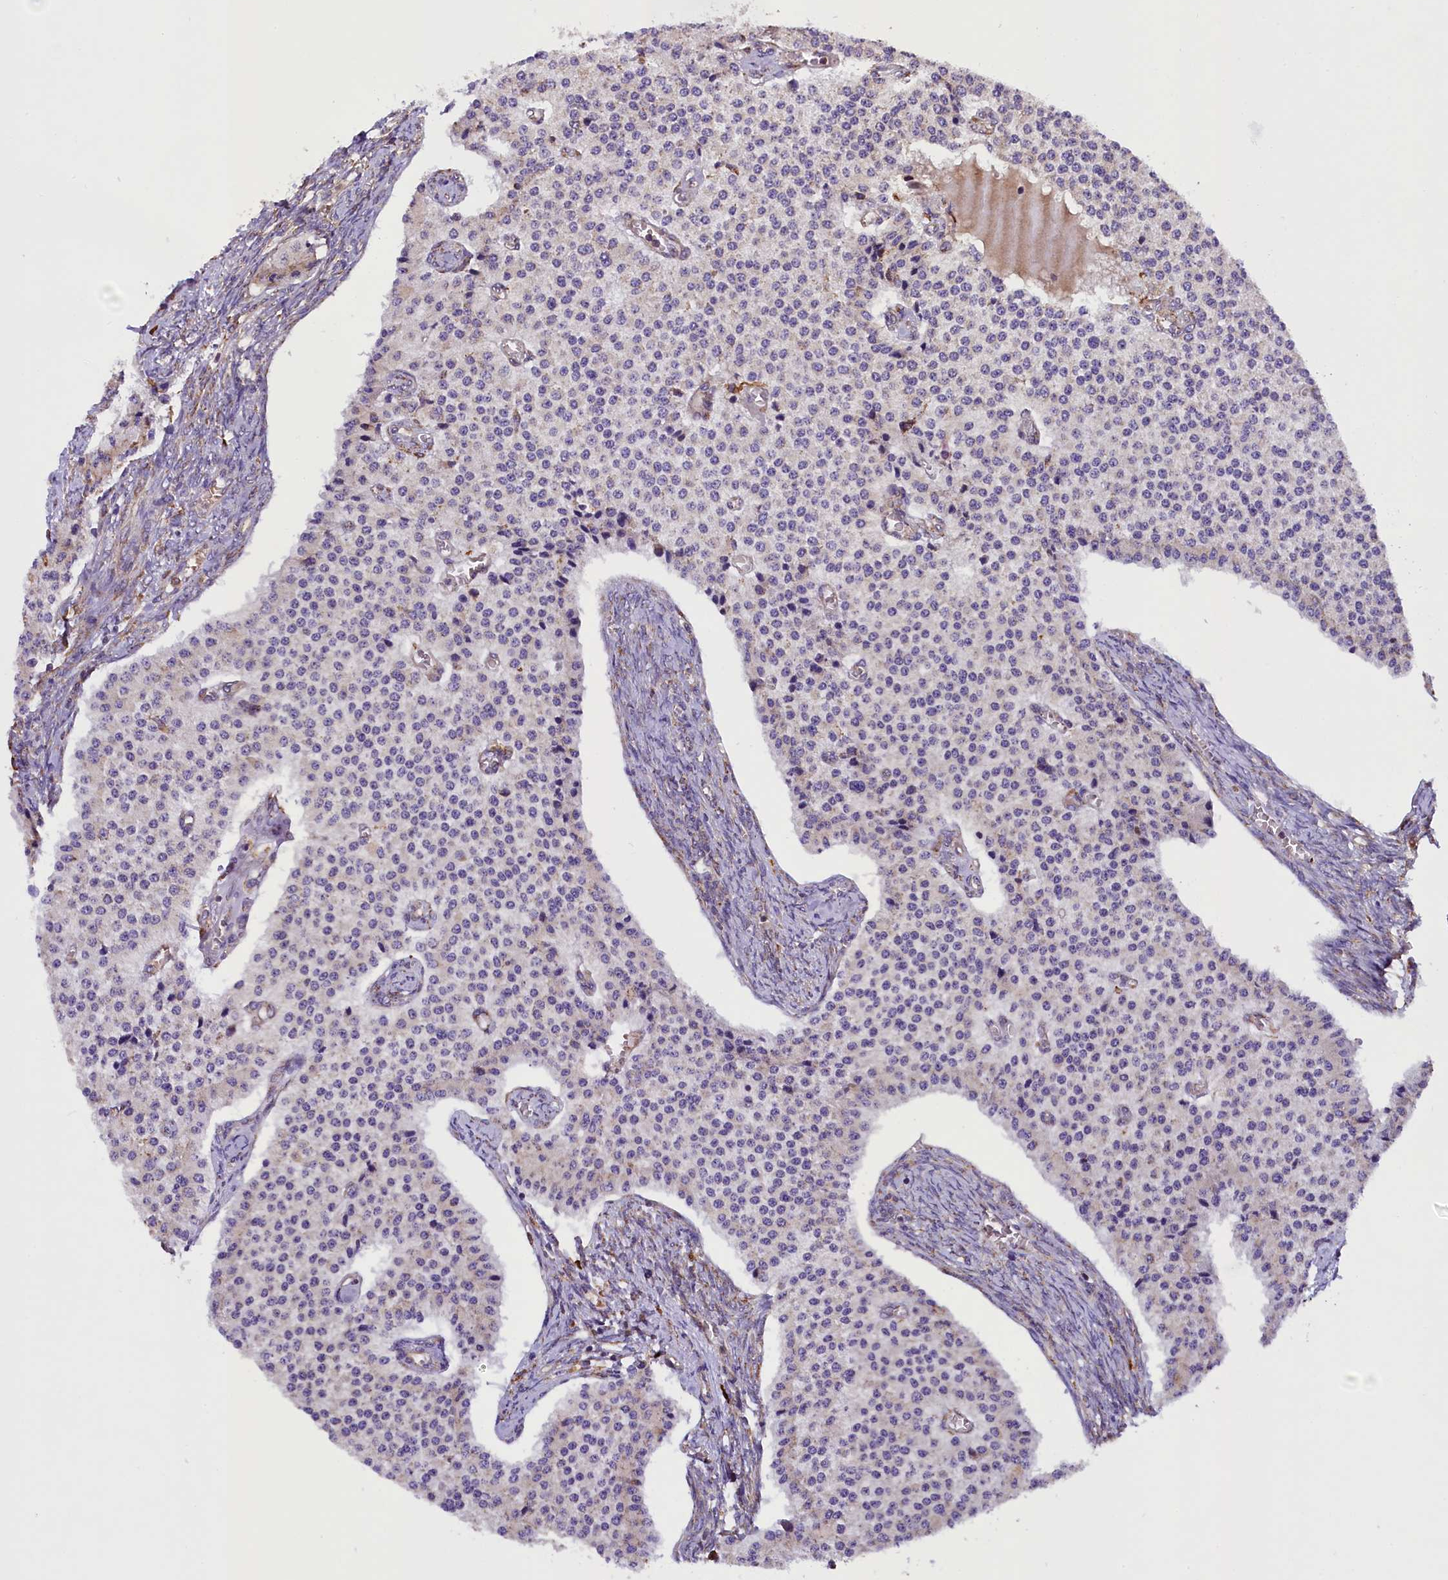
{"staining": {"intensity": "negative", "quantity": "none", "location": "none"}, "tissue": "carcinoid", "cell_type": "Tumor cells", "image_type": "cancer", "snomed": [{"axis": "morphology", "description": "Carcinoid, malignant, NOS"}, {"axis": "topography", "description": "Colon"}], "caption": "Immunohistochemistry micrograph of human carcinoid stained for a protein (brown), which exhibits no staining in tumor cells.", "gene": "CAPS2", "patient": {"sex": "female", "age": 52}}